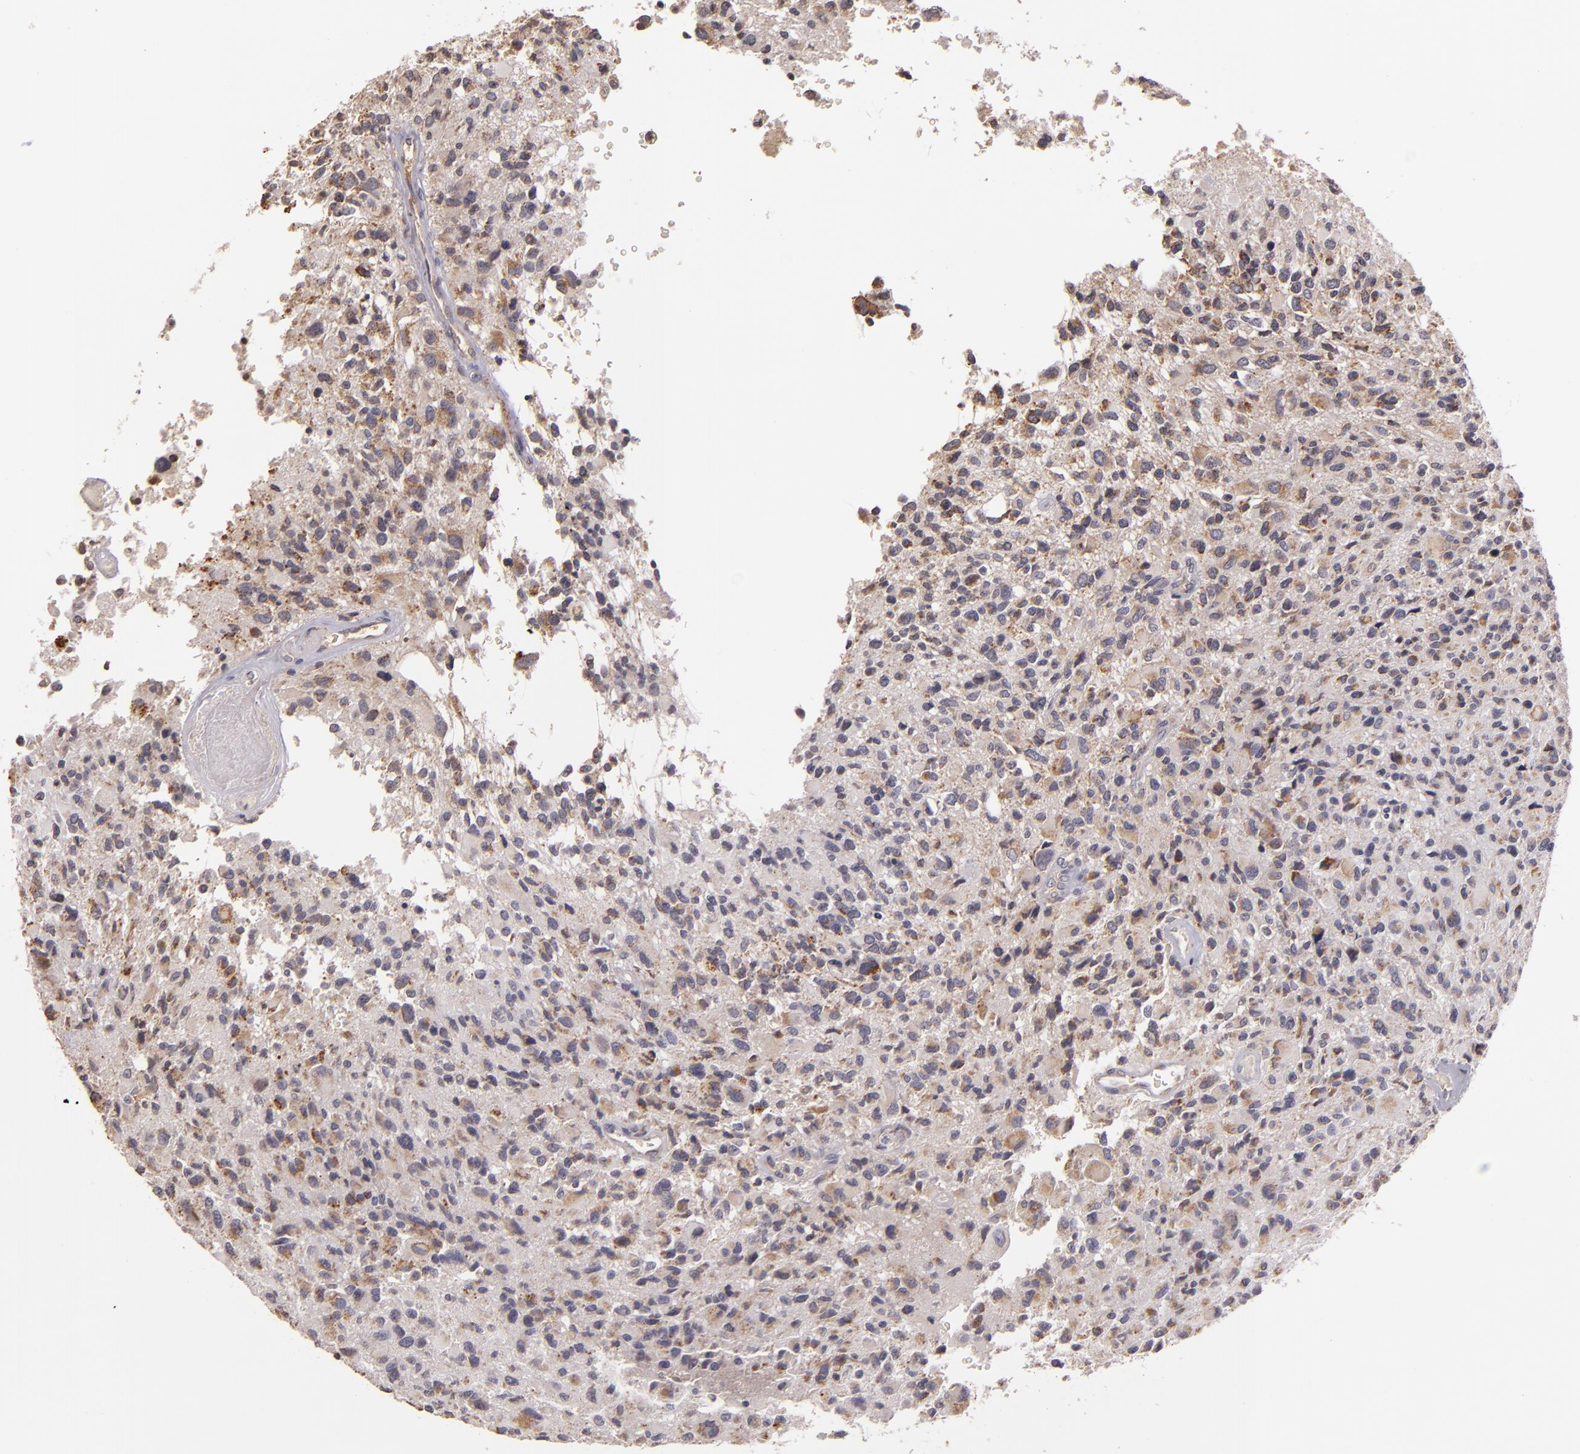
{"staining": {"intensity": "weak", "quantity": "25%-75%", "location": "cytoplasmic/membranous"}, "tissue": "glioma", "cell_type": "Tumor cells", "image_type": "cancer", "snomed": [{"axis": "morphology", "description": "Glioma, malignant, High grade"}, {"axis": "topography", "description": "Brain"}], "caption": "Immunohistochemistry (IHC) staining of malignant high-grade glioma, which reveals low levels of weak cytoplasmic/membranous positivity in approximately 25%-75% of tumor cells indicating weak cytoplasmic/membranous protein expression. The staining was performed using DAB (3,3'-diaminobenzidine) (brown) for protein detection and nuclei were counterstained in hematoxylin (blue).", "gene": "ABL1", "patient": {"sex": "male", "age": 69}}